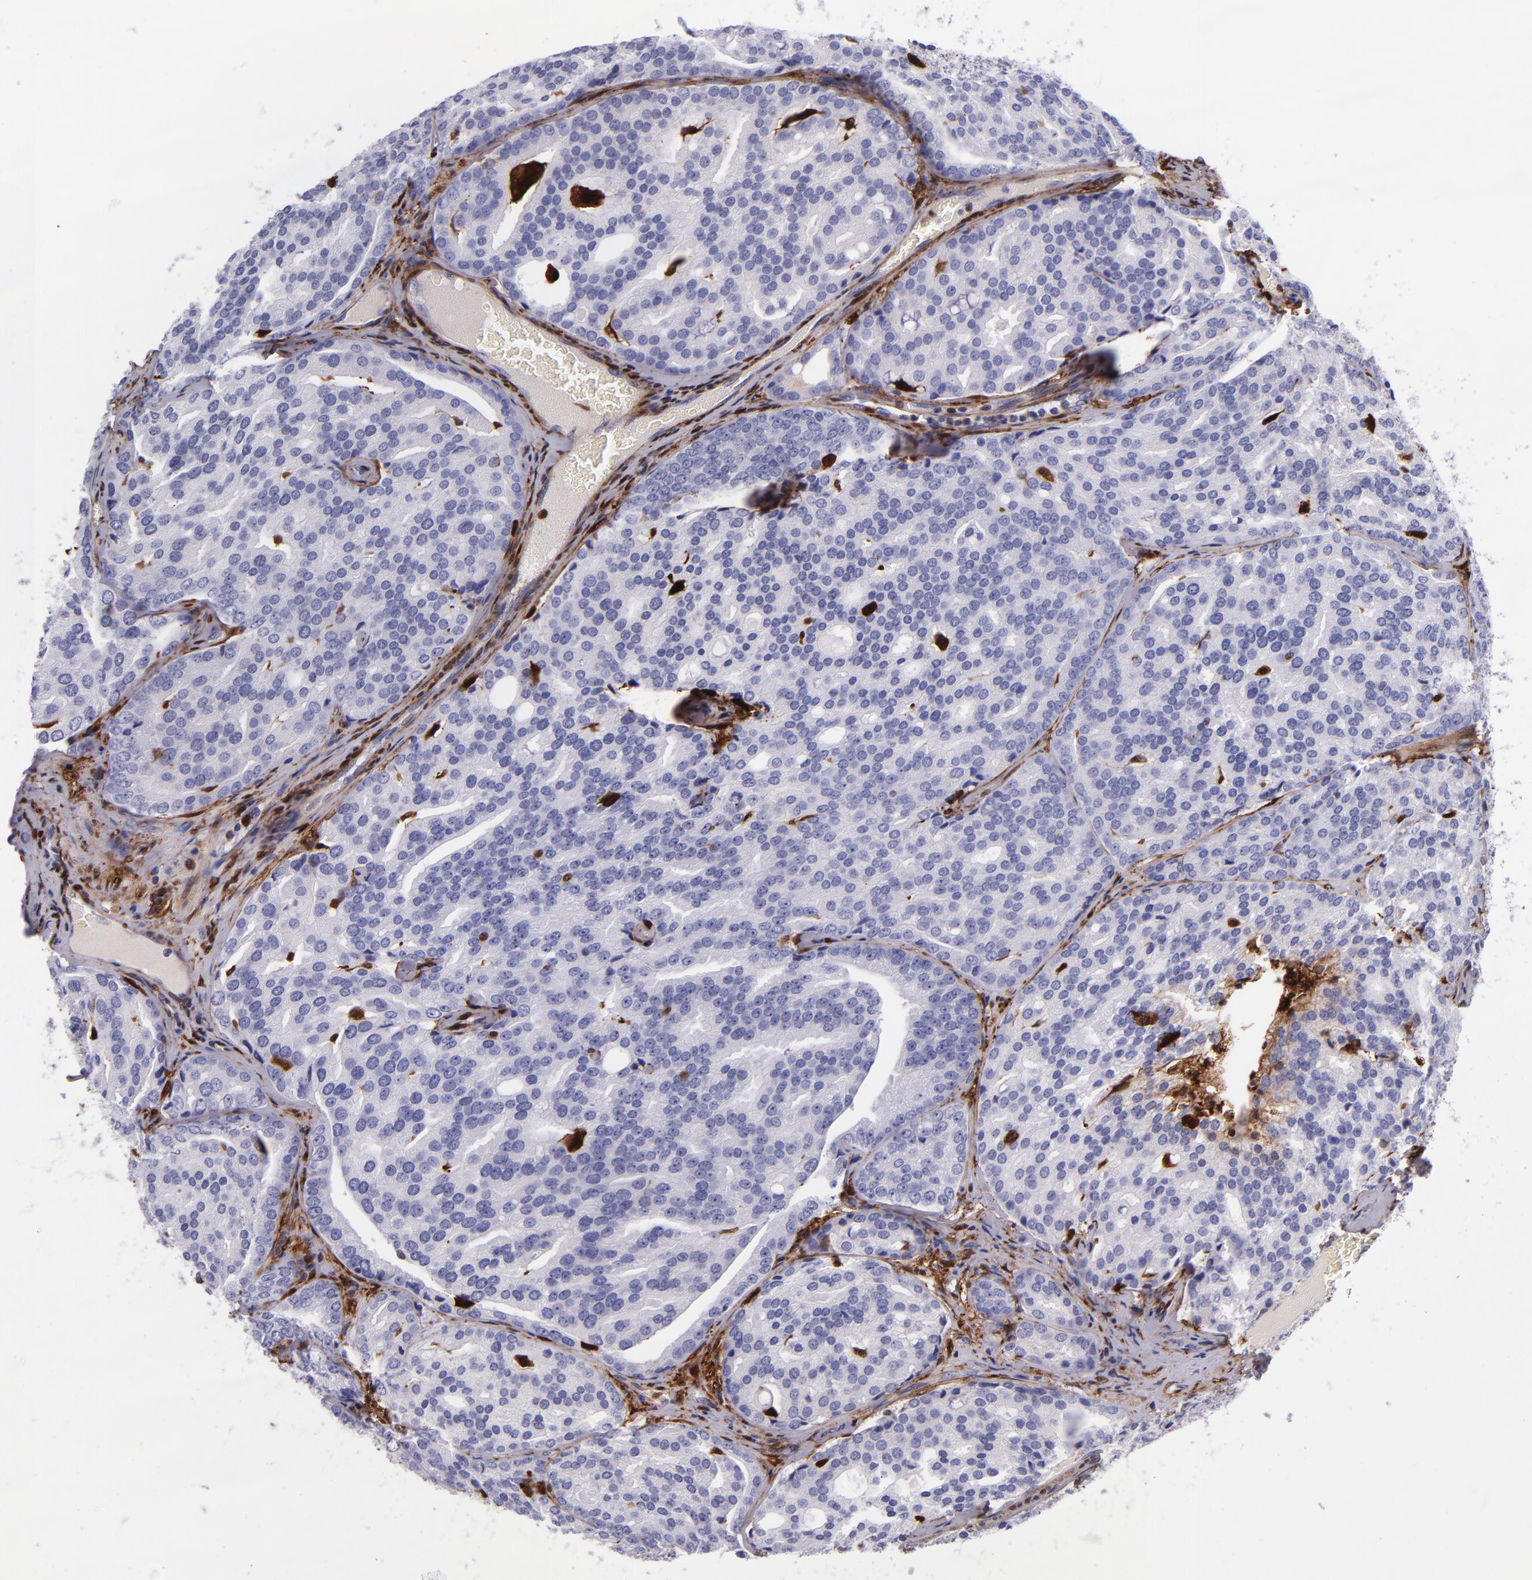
{"staining": {"intensity": "negative", "quantity": "none", "location": "none"}, "tissue": "prostate cancer", "cell_type": "Tumor cells", "image_type": "cancer", "snomed": [{"axis": "morphology", "description": "Adenocarcinoma, High grade"}, {"axis": "topography", "description": "Prostate"}], "caption": "Tumor cells show no significant staining in prostate cancer (high-grade adenocarcinoma).", "gene": "LGALS1", "patient": {"sex": "male", "age": 64}}